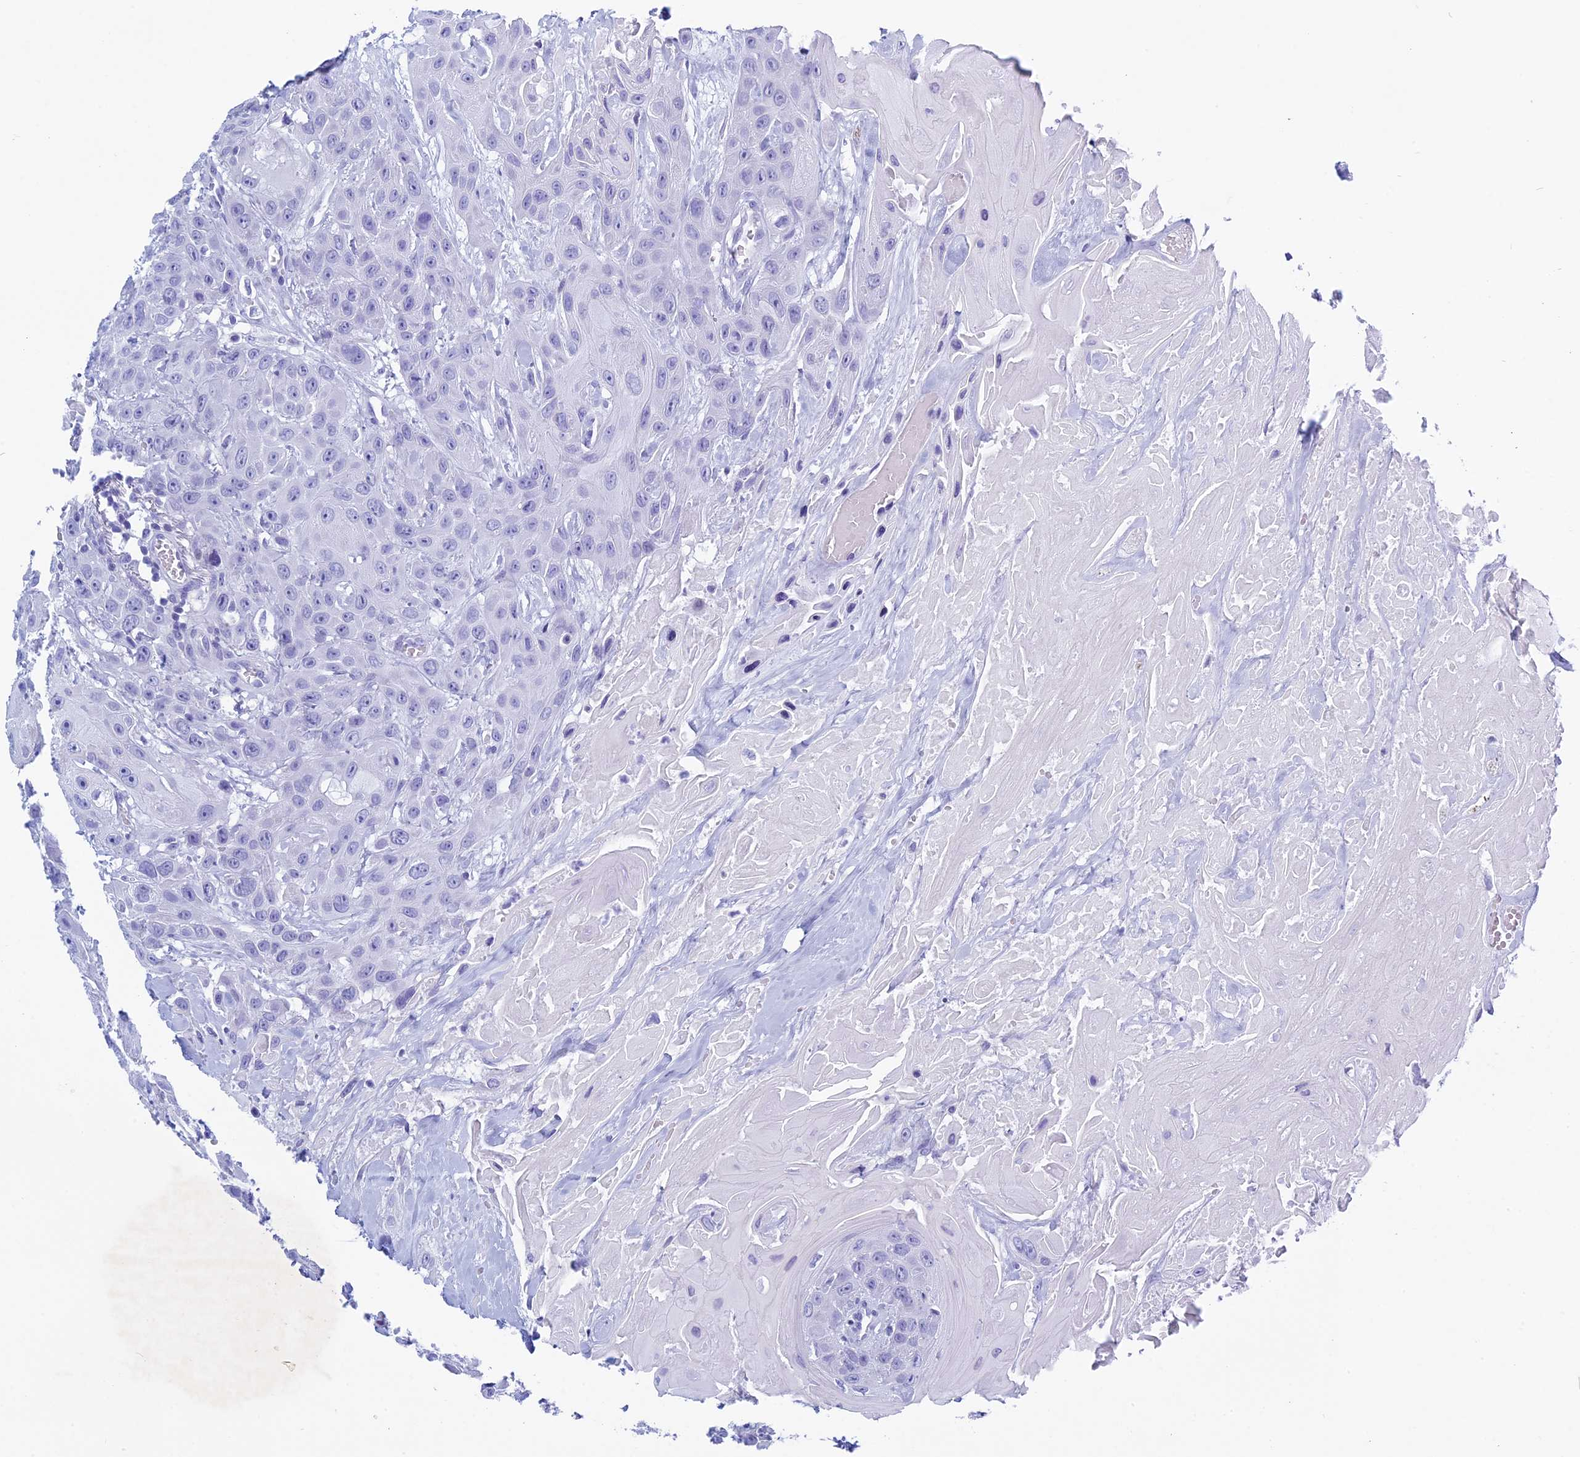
{"staining": {"intensity": "negative", "quantity": "none", "location": "none"}, "tissue": "head and neck cancer", "cell_type": "Tumor cells", "image_type": "cancer", "snomed": [{"axis": "morphology", "description": "Squamous cell carcinoma, NOS"}, {"axis": "topography", "description": "Head-Neck"}], "caption": "DAB immunohistochemical staining of human head and neck squamous cell carcinoma reveals no significant positivity in tumor cells. (Brightfield microscopy of DAB (3,3'-diaminobenzidine) immunohistochemistry (IHC) at high magnification).", "gene": "KCTD21", "patient": {"sex": "male", "age": 81}}